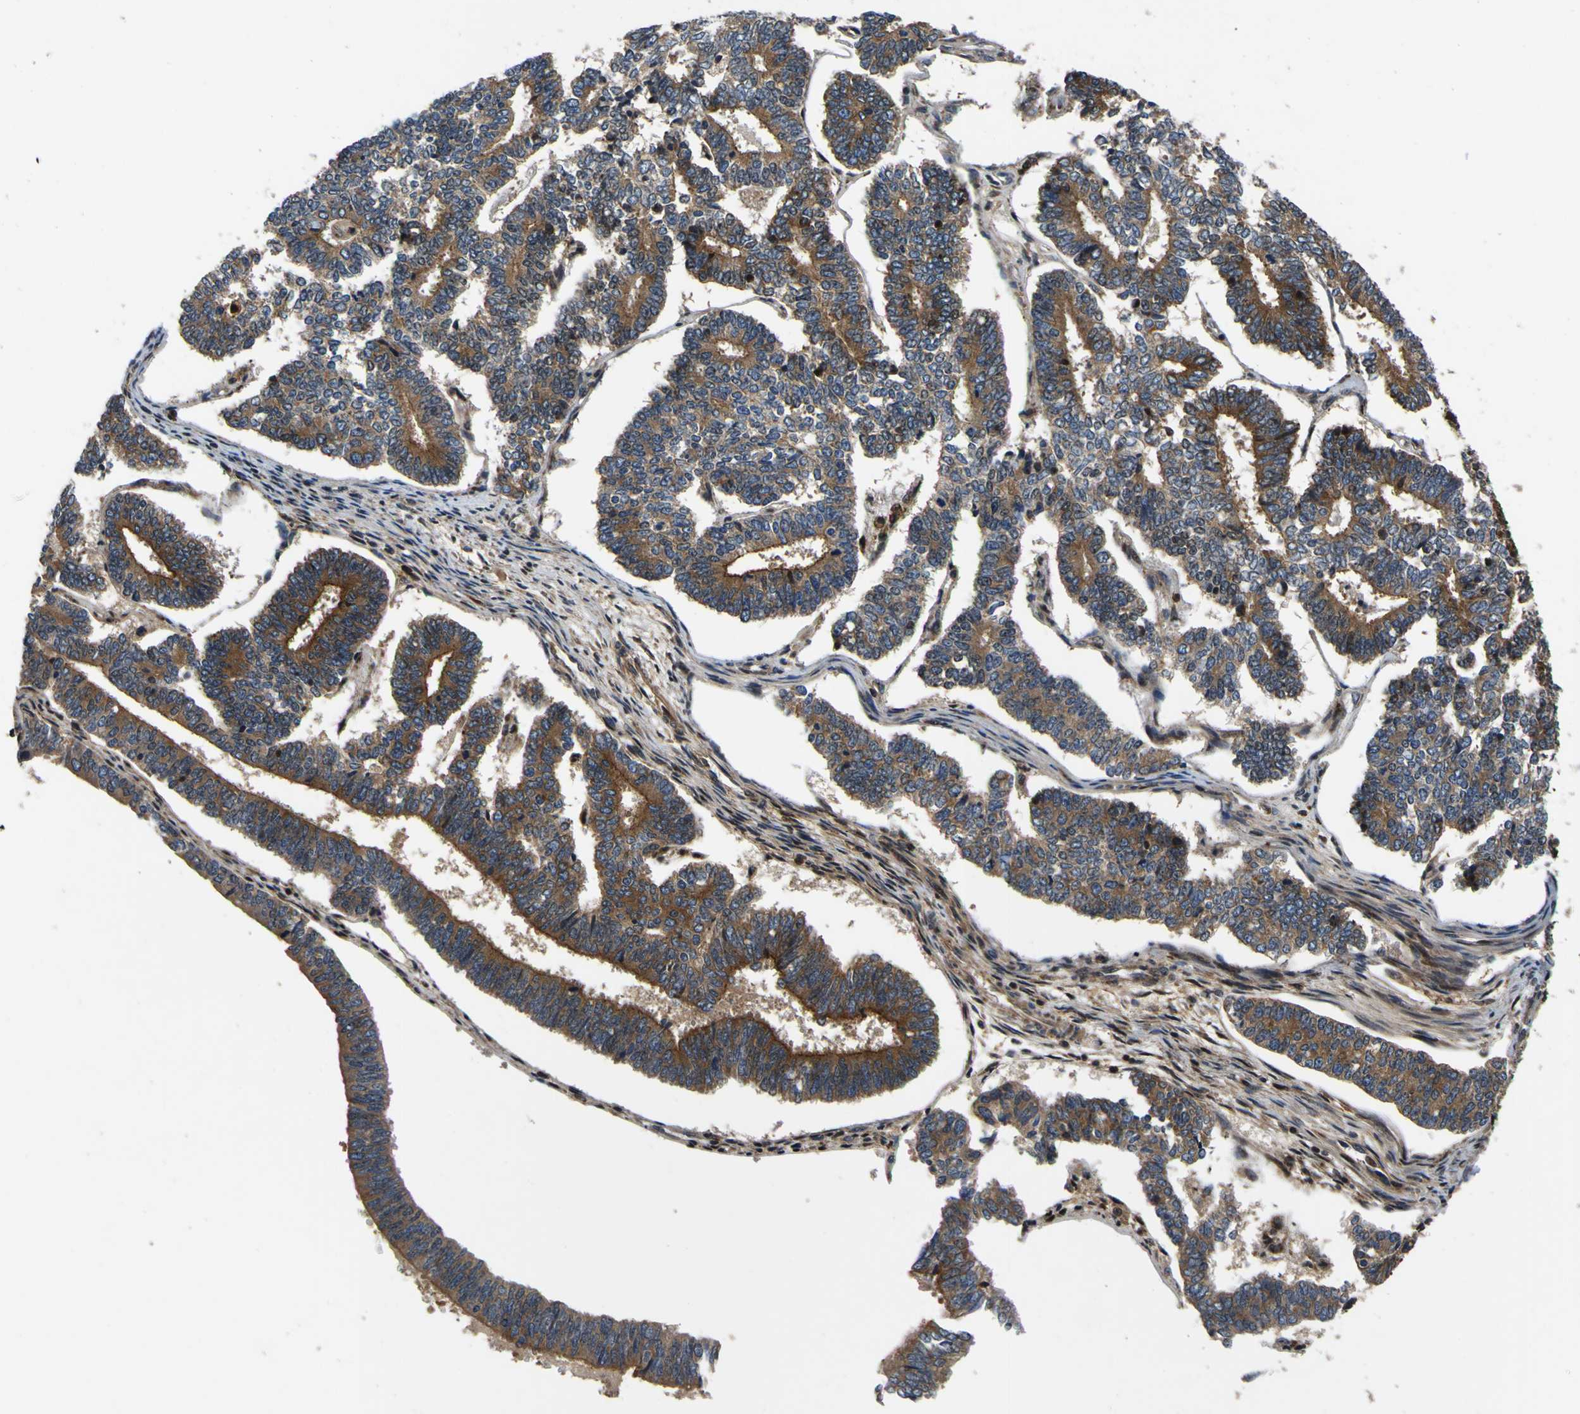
{"staining": {"intensity": "moderate", "quantity": ">75%", "location": "cytoplasmic/membranous"}, "tissue": "endometrial cancer", "cell_type": "Tumor cells", "image_type": "cancer", "snomed": [{"axis": "morphology", "description": "Adenocarcinoma, NOS"}, {"axis": "topography", "description": "Endometrium"}], "caption": "Immunohistochemical staining of endometrial cancer (adenocarcinoma) demonstrates medium levels of moderate cytoplasmic/membranous staining in about >75% of tumor cells.", "gene": "LRP4", "patient": {"sex": "female", "age": 70}}